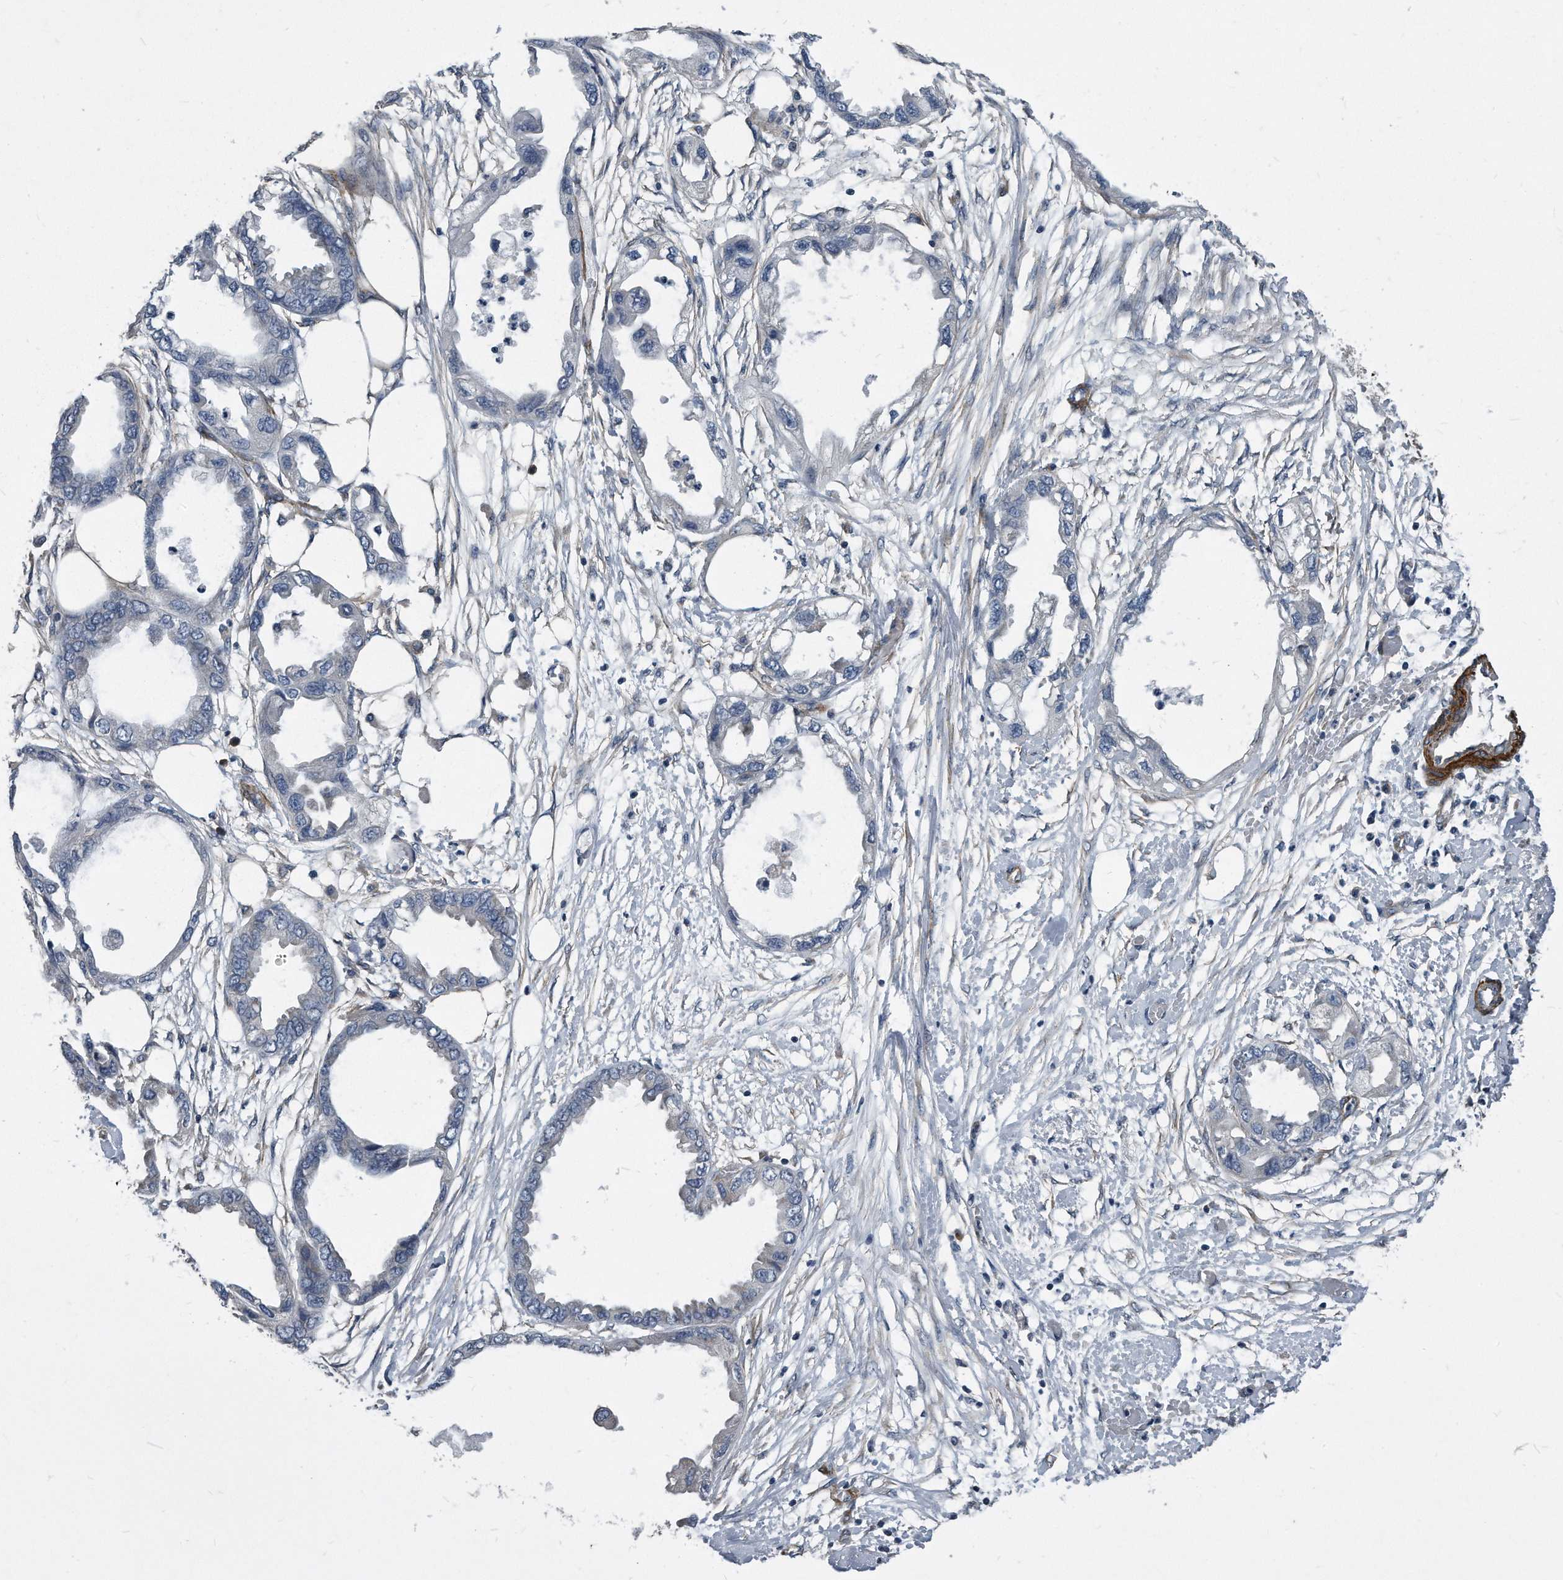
{"staining": {"intensity": "negative", "quantity": "none", "location": "none"}, "tissue": "endometrial cancer", "cell_type": "Tumor cells", "image_type": "cancer", "snomed": [{"axis": "morphology", "description": "Adenocarcinoma, NOS"}, {"axis": "morphology", "description": "Adenocarcinoma, metastatic, NOS"}, {"axis": "topography", "description": "Adipose tissue"}, {"axis": "topography", "description": "Endometrium"}], "caption": "This micrograph is of metastatic adenocarcinoma (endometrial) stained with immunohistochemistry (IHC) to label a protein in brown with the nuclei are counter-stained blue. There is no staining in tumor cells. The staining is performed using DAB (3,3'-diaminobenzidine) brown chromogen with nuclei counter-stained in using hematoxylin.", "gene": "EIF2B4", "patient": {"sex": "female", "age": 67}}